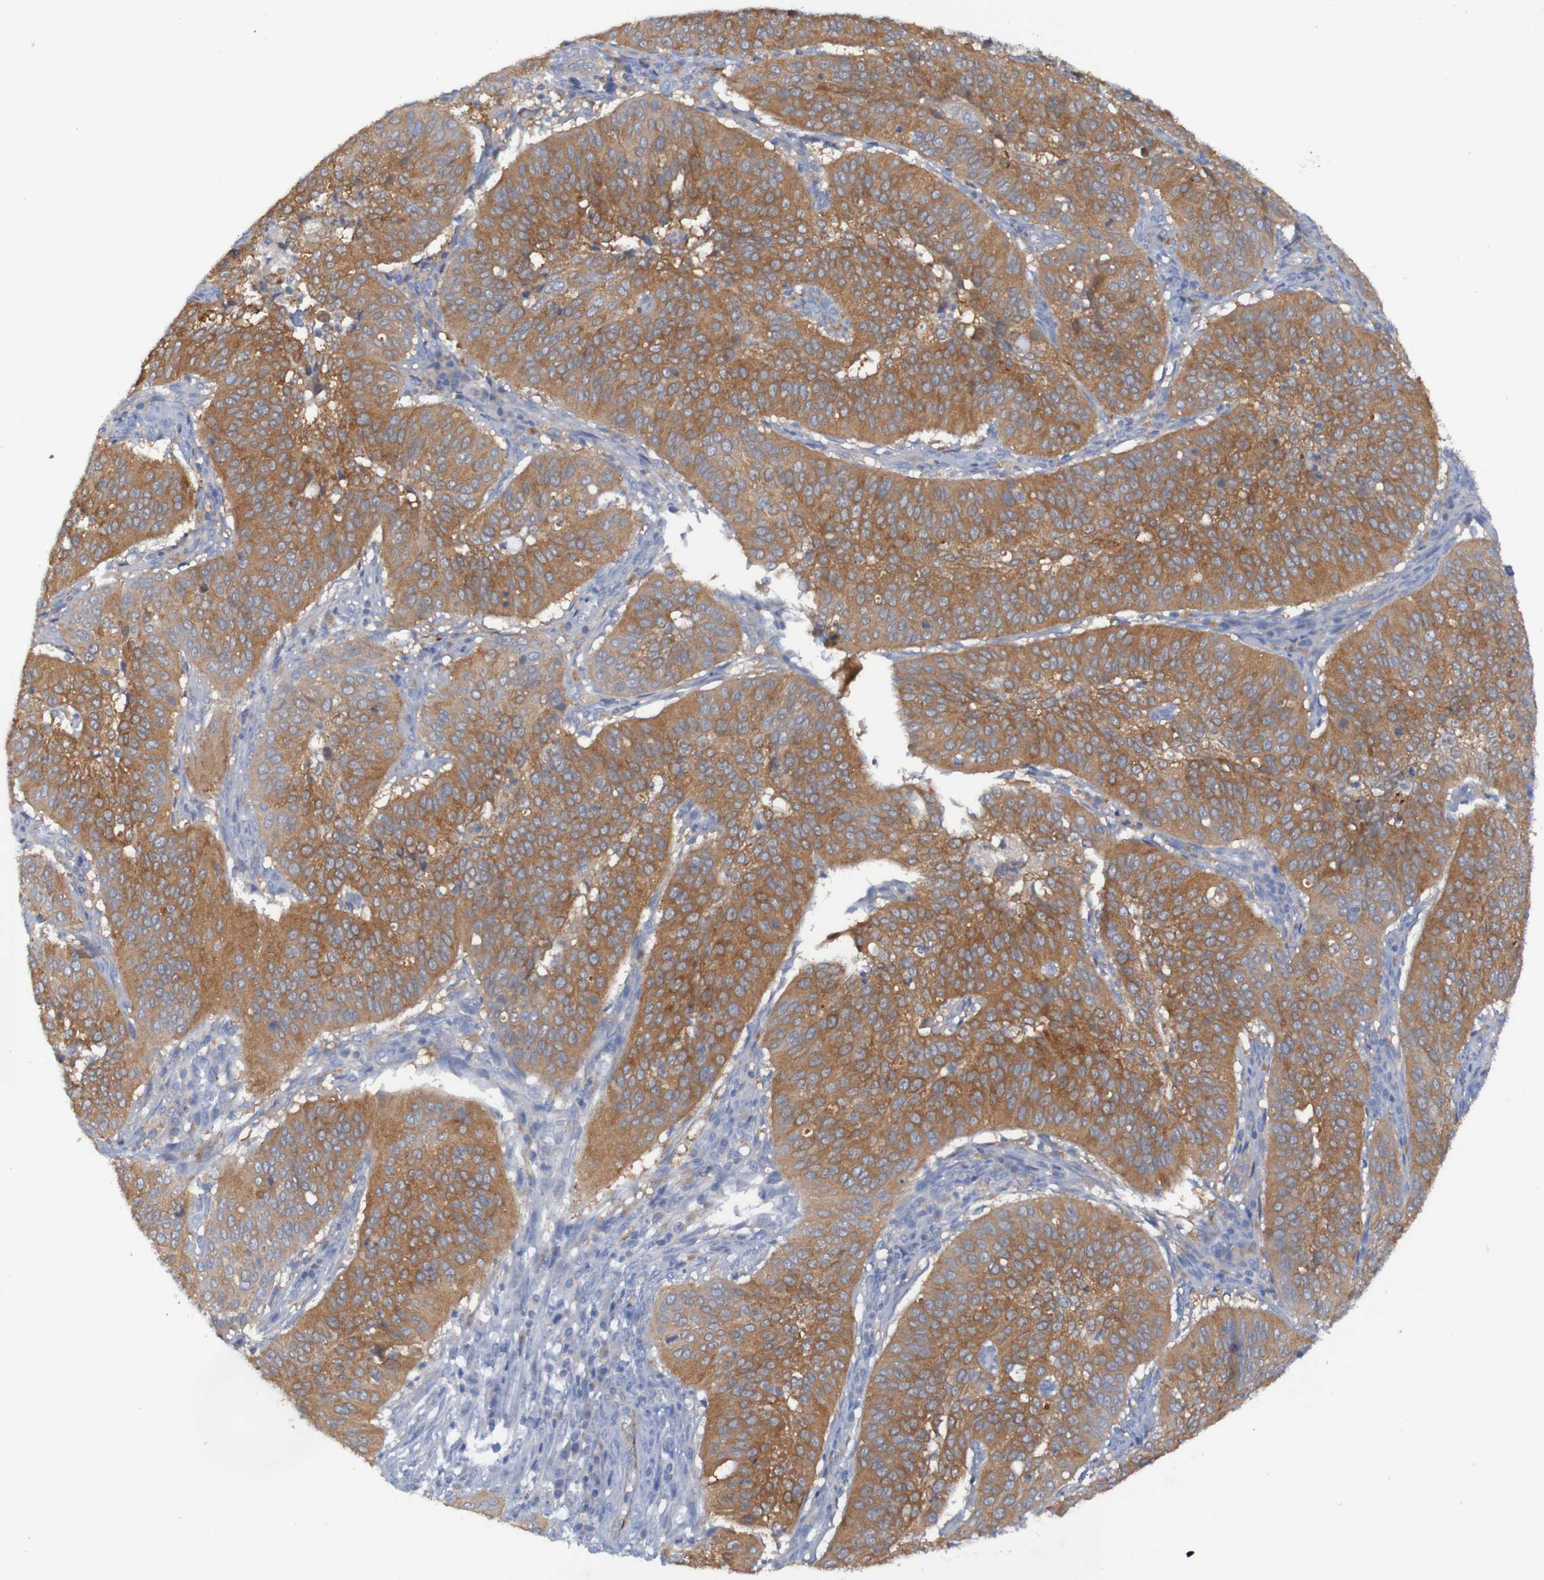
{"staining": {"intensity": "moderate", "quantity": ">75%", "location": "cytoplasmic/membranous"}, "tissue": "cervical cancer", "cell_type": "Tumor cells", "image_type": "cancer", "snomed": [{"axis": "morphology", "description": "Normal tissue, NOS"}, {"axis": "morphology", "description": "Squamous cell carcinoma, NOS"}, {"axis": "topography", "description": "Cervix"}], "caption": "Tumor cells exhibit moderate cytoplasmic/membranous positivity in approximately >75% of cells in squamous cell carcinoma (cervical).", "gene": "ARHGEF16", "patient": {"sex": "female", "age": 39}}